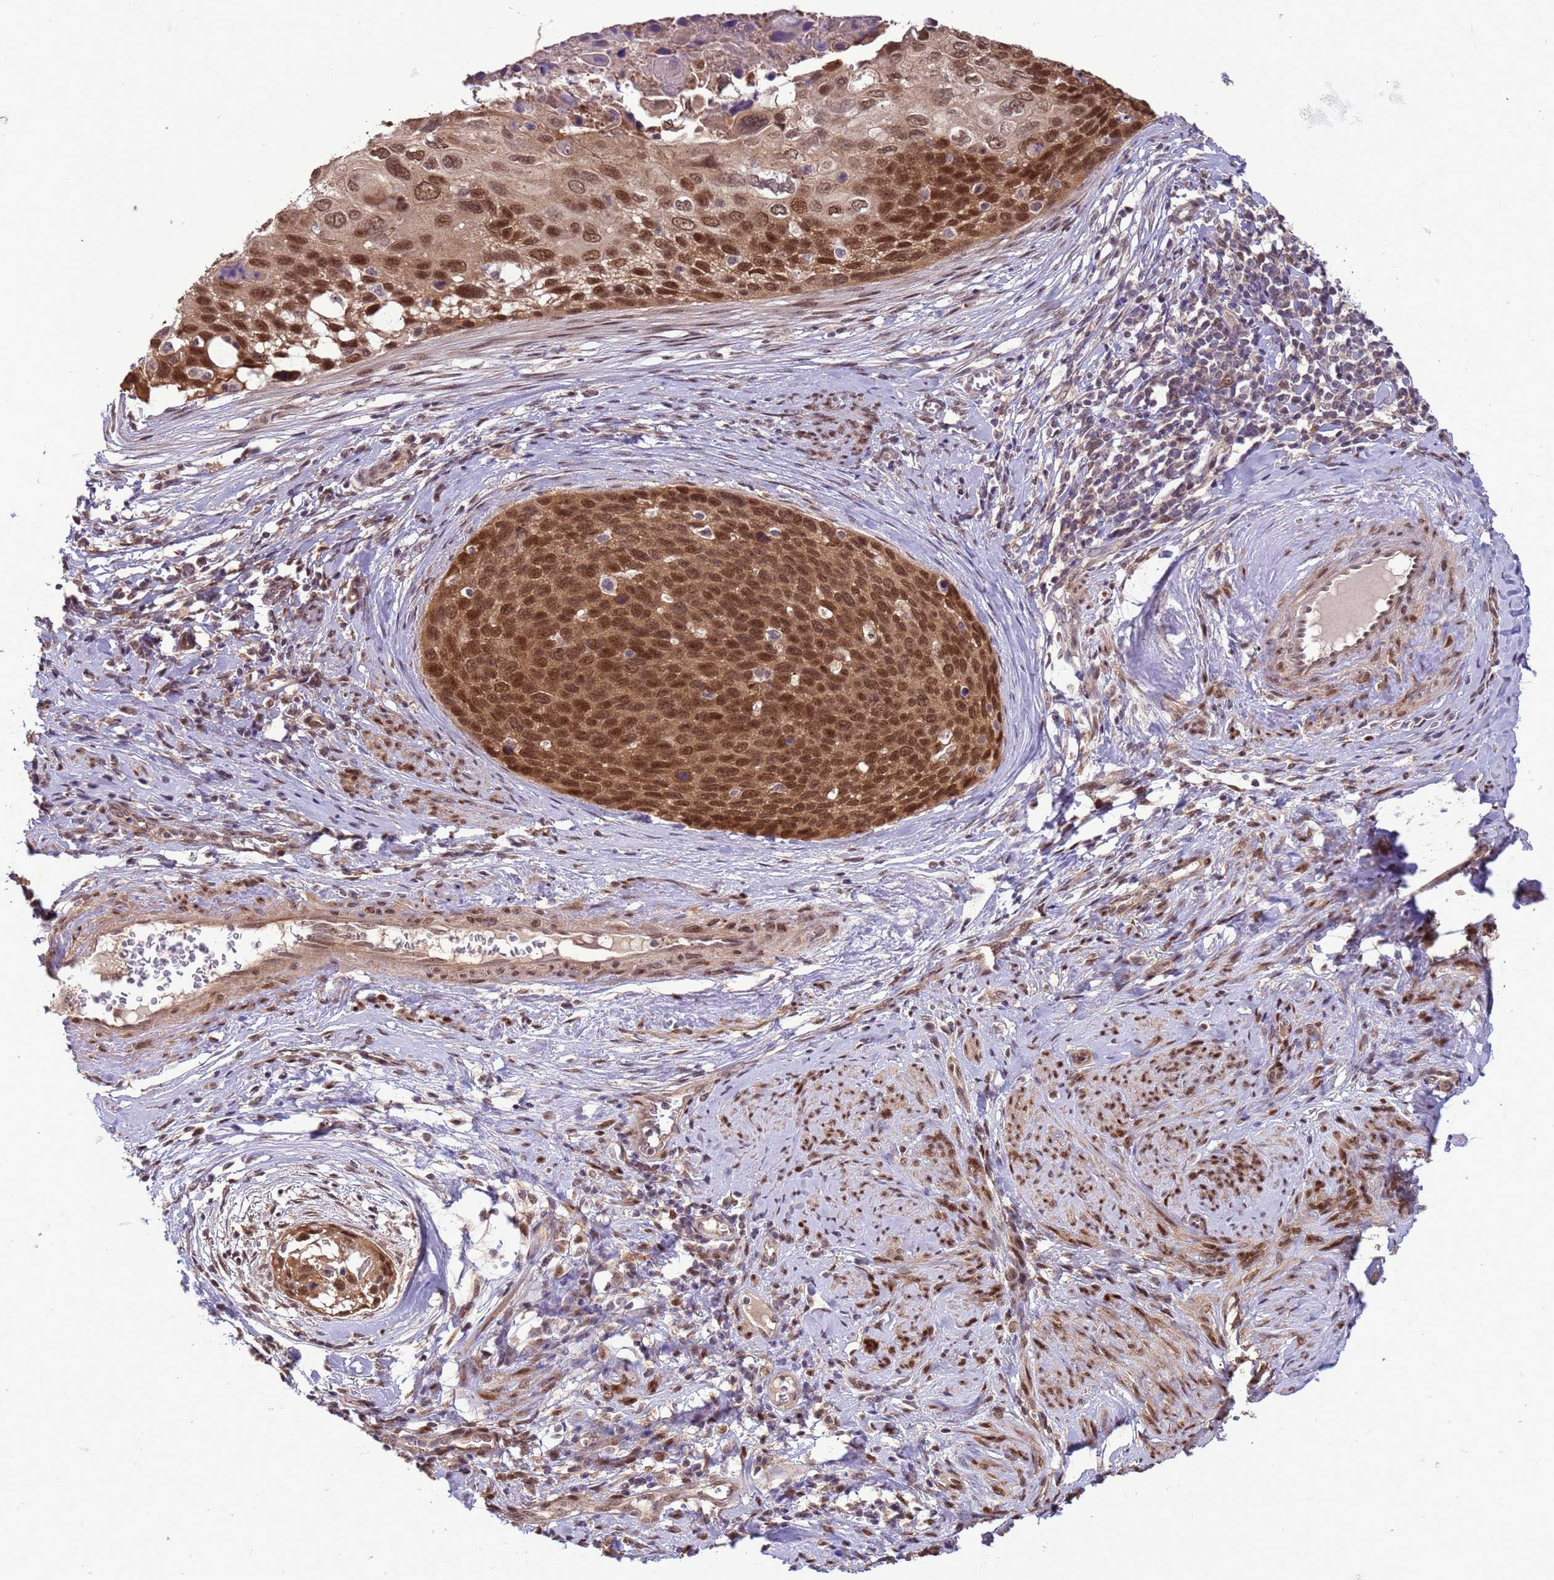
{"staining": {"intensity": "strong", "quantity": ">75%", "location": "nuclear"}, "tissue": "cervical cancer", "cell_type": "Tumor cells", "image_type": "cancer", "snomed": [{"axis": "morphology", "description": "Squamous cell carcinoma, NOS"}, {"axis": "topography", "description": "Cervix"}], "caption": "The micrograph reveals immunohistochemical staining of cervical cancer (squamous cell carcinoma). There is strong nuclear positivity is present in about >75% of tumor cells.", "gene": "ZBTB5", "patient": {"sex": "female", "age": 80}}